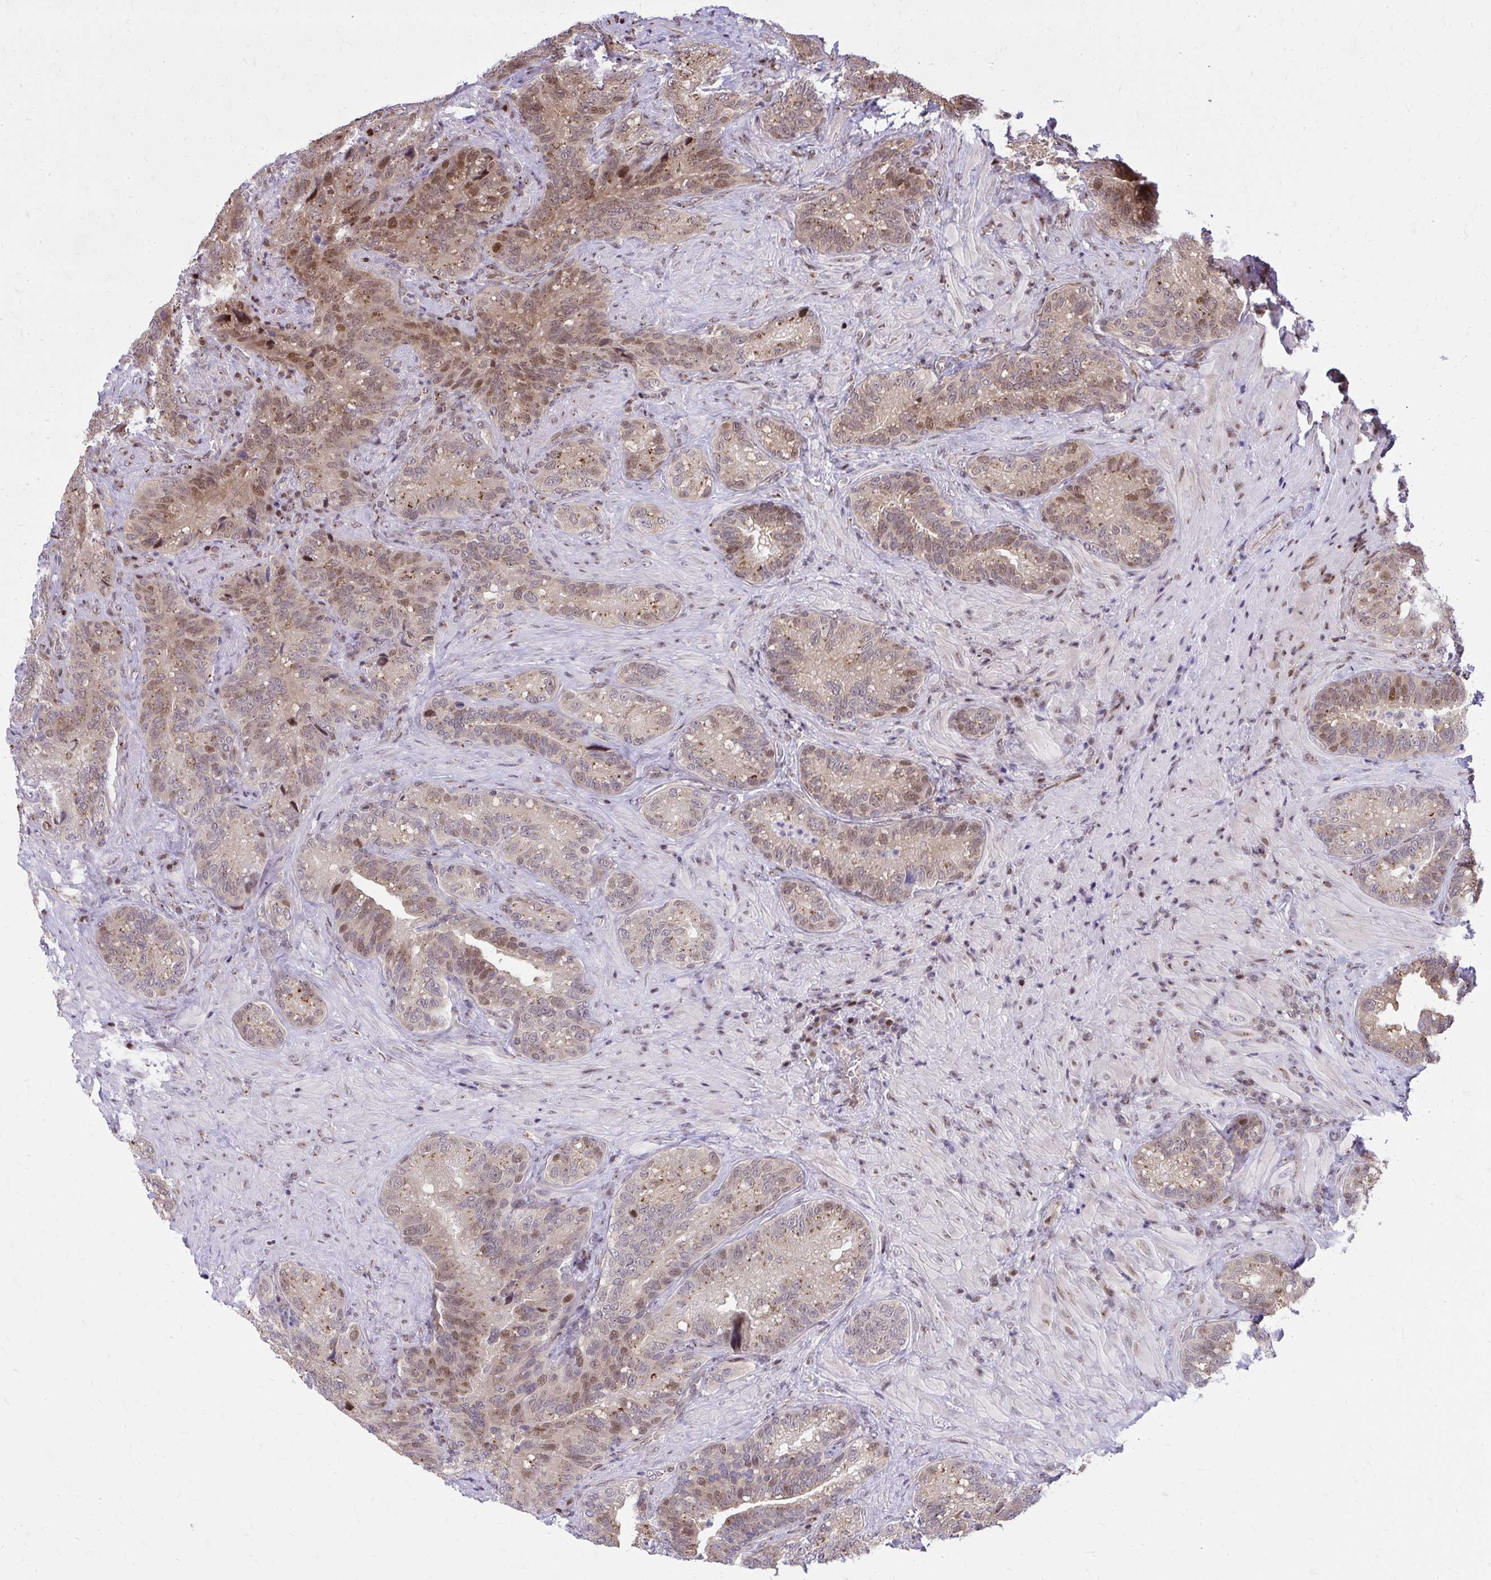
{"staining": {"intensity": "moderate", "quantity": "25%-75%", "location": "cytoplasmic/membranous,nuclear"}, "tissue": "seminal vesicle", "cell_type": "Glandular cells", "image_type": "normal", "snomed": [{"axis": "morphology", "description": "Normal tissue, NOS"}, {"axis": "topography", "description": "Seminal veicle"}], "caption": "Immunohistochemistry (IHC) image of benign seminal vesicle: human seminal vesicle stained using immunohistochemistry shows medium levels of moderate protein expression localized specifically in the cytoplasmic/membranous,nuclear of glandular cells, appearing as a cytoplasmic/membranous,nuclear brown color.", "gene": "PIGY", "patient": {"sex": "male", "age": 68}}